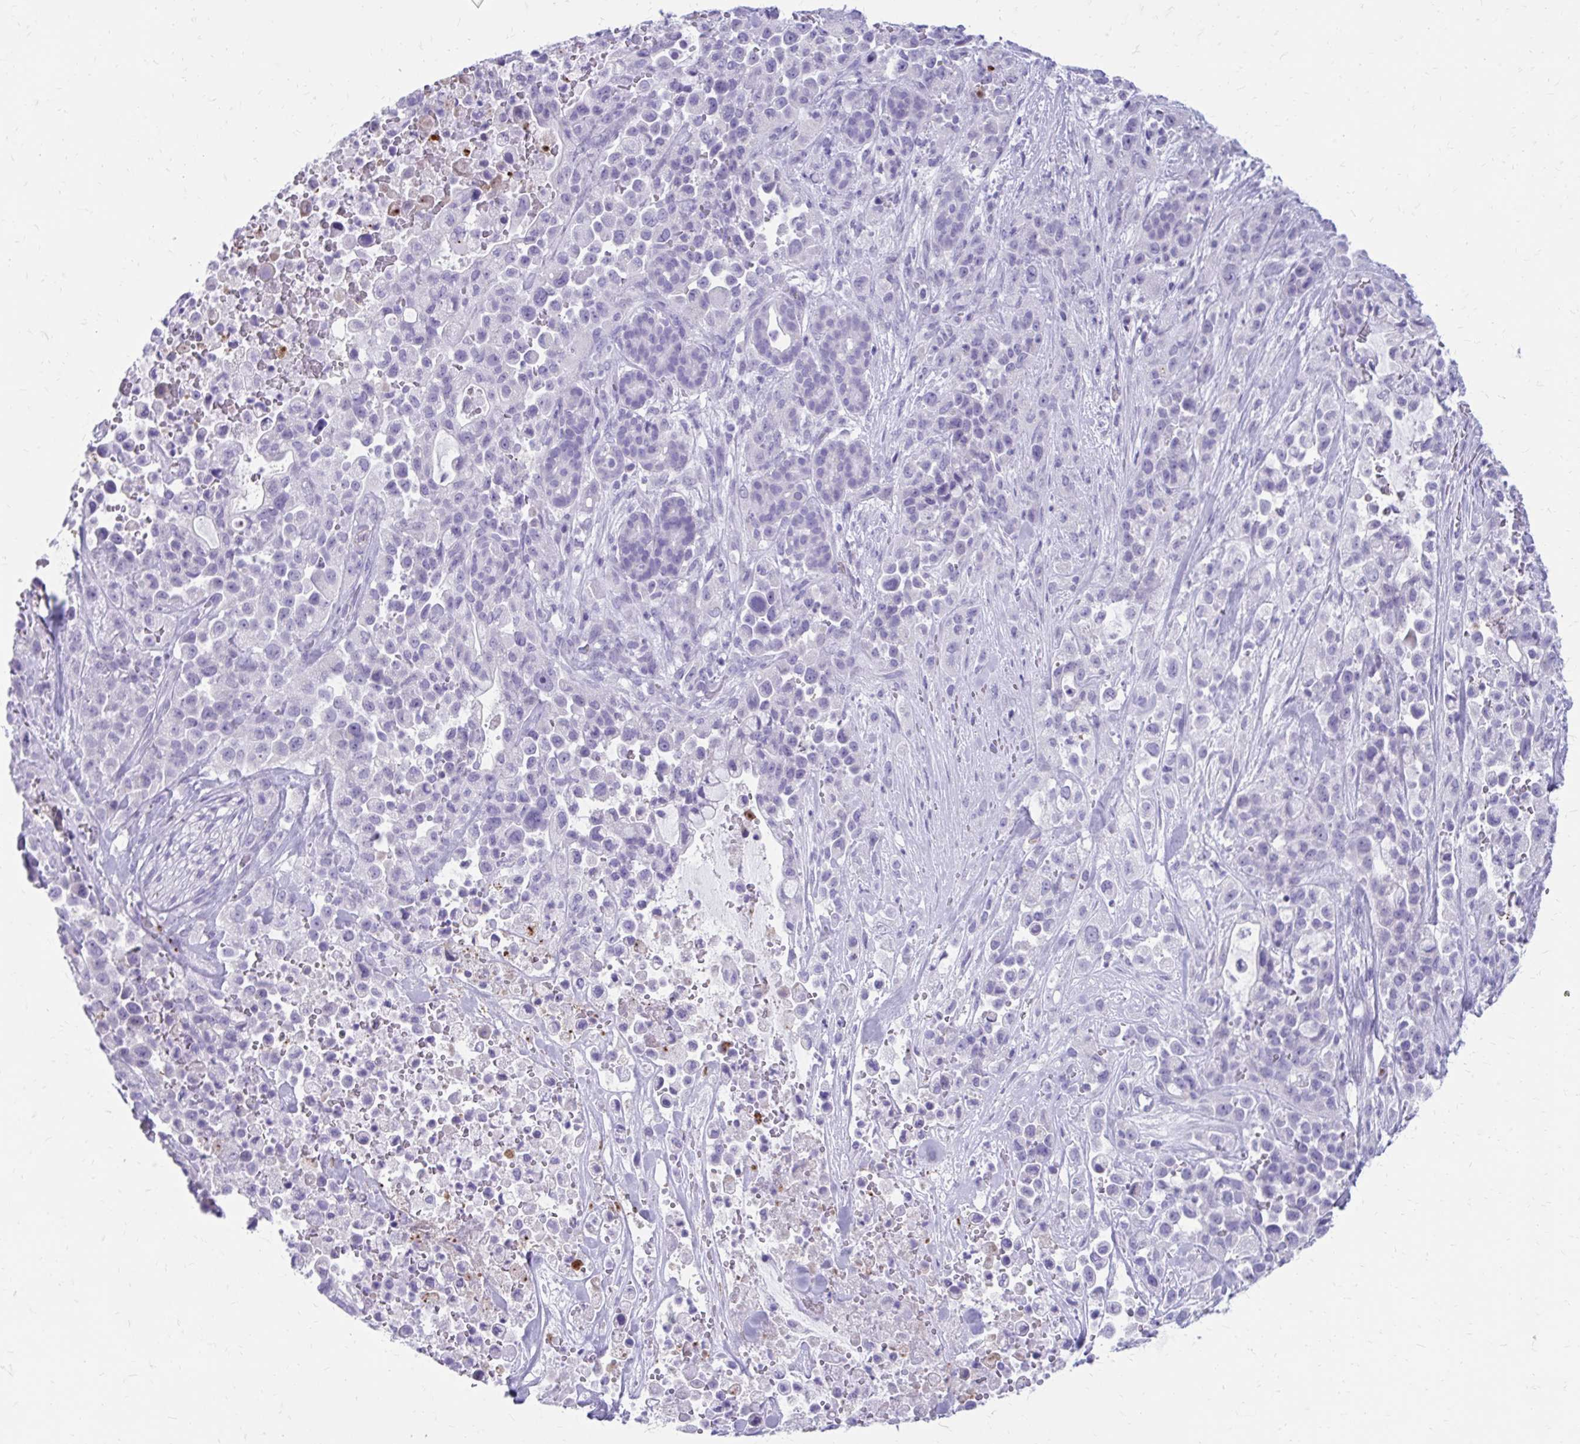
{"staining": {"intensity": "negative", "quantity": "none", "location": "none"}, "tissue": "pancreatic cancer", "cell_type": "Tumor cells", "image_type": "cancer", "snomed": [{"axis": "morphology", "description": "Adenocarcinoma, NOS"}, {"axis": "topography", "description": "Pancreas"}], "caption": "Immunohistochemistry histopathology image of human pancreatic adenocarcinoma stained for a protein (brown), which displays no staining in tumor cells. (Brightfield microscopy of DAB (3,3'-diaminobenzidine) immunohistochemistry at high magnification).", "gene": "SATL1", "patient": {"sex": "male", "age": 44}}